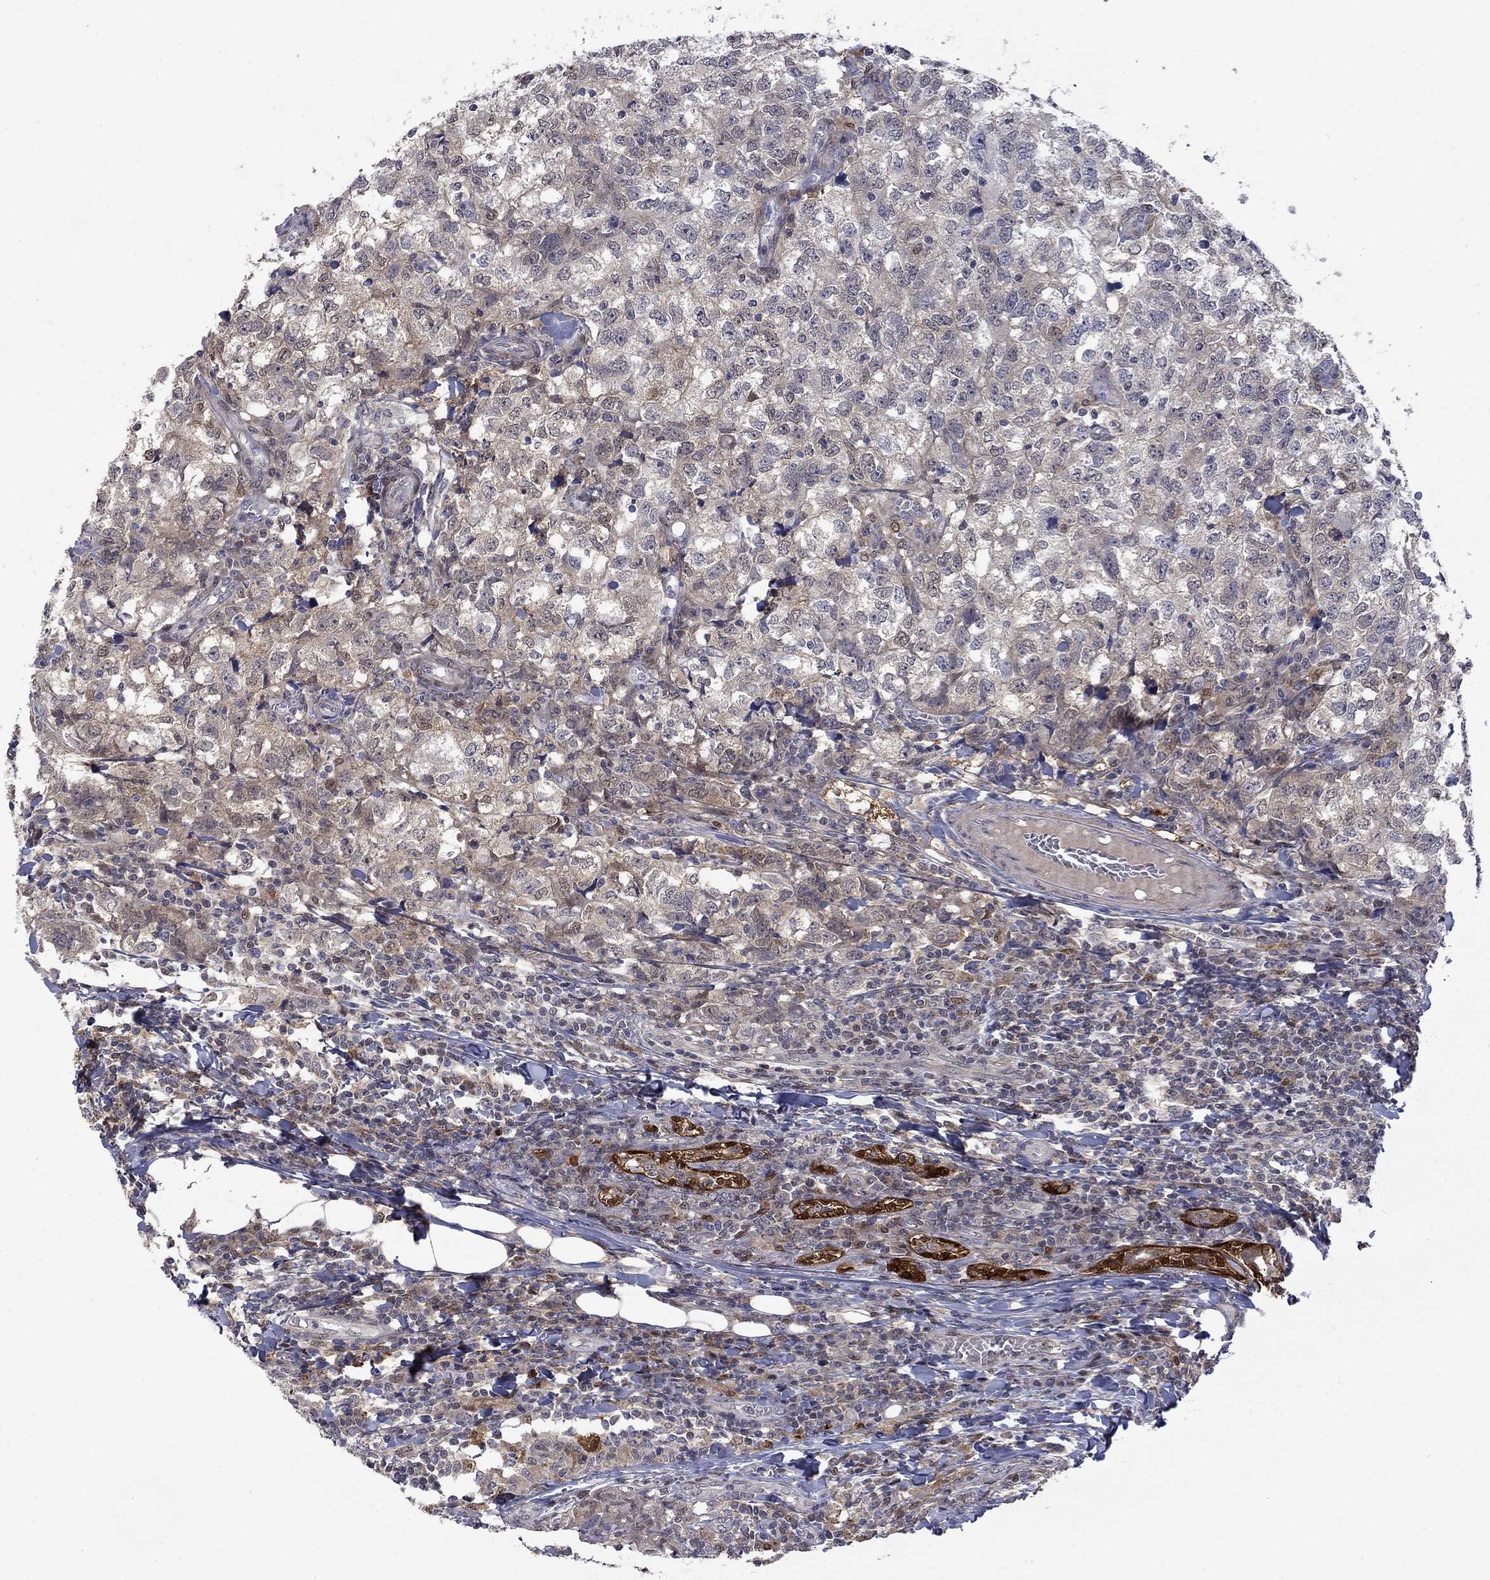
{"staining": {"intensity": "negative", "quantity": "none", "location": "none"}, "tissue": "breast cancer", "cell_type": "Tumor cells", "image_type": "cancer", "snomed": [{"axis": "morphology", "description": "Duct carcinoma"}, {"axis": "topography", "description": "Breast"}], "caption": "Immunohistochemistry of intraductal carcinoma (breast) reveals no positivity in tumor cells. (DAB (3,3'-diaminobenzidine) immunohistochemistry (IHC), high magnification).", "gene": "CBR1", "patient": {"sex": "female", "age": 30}}